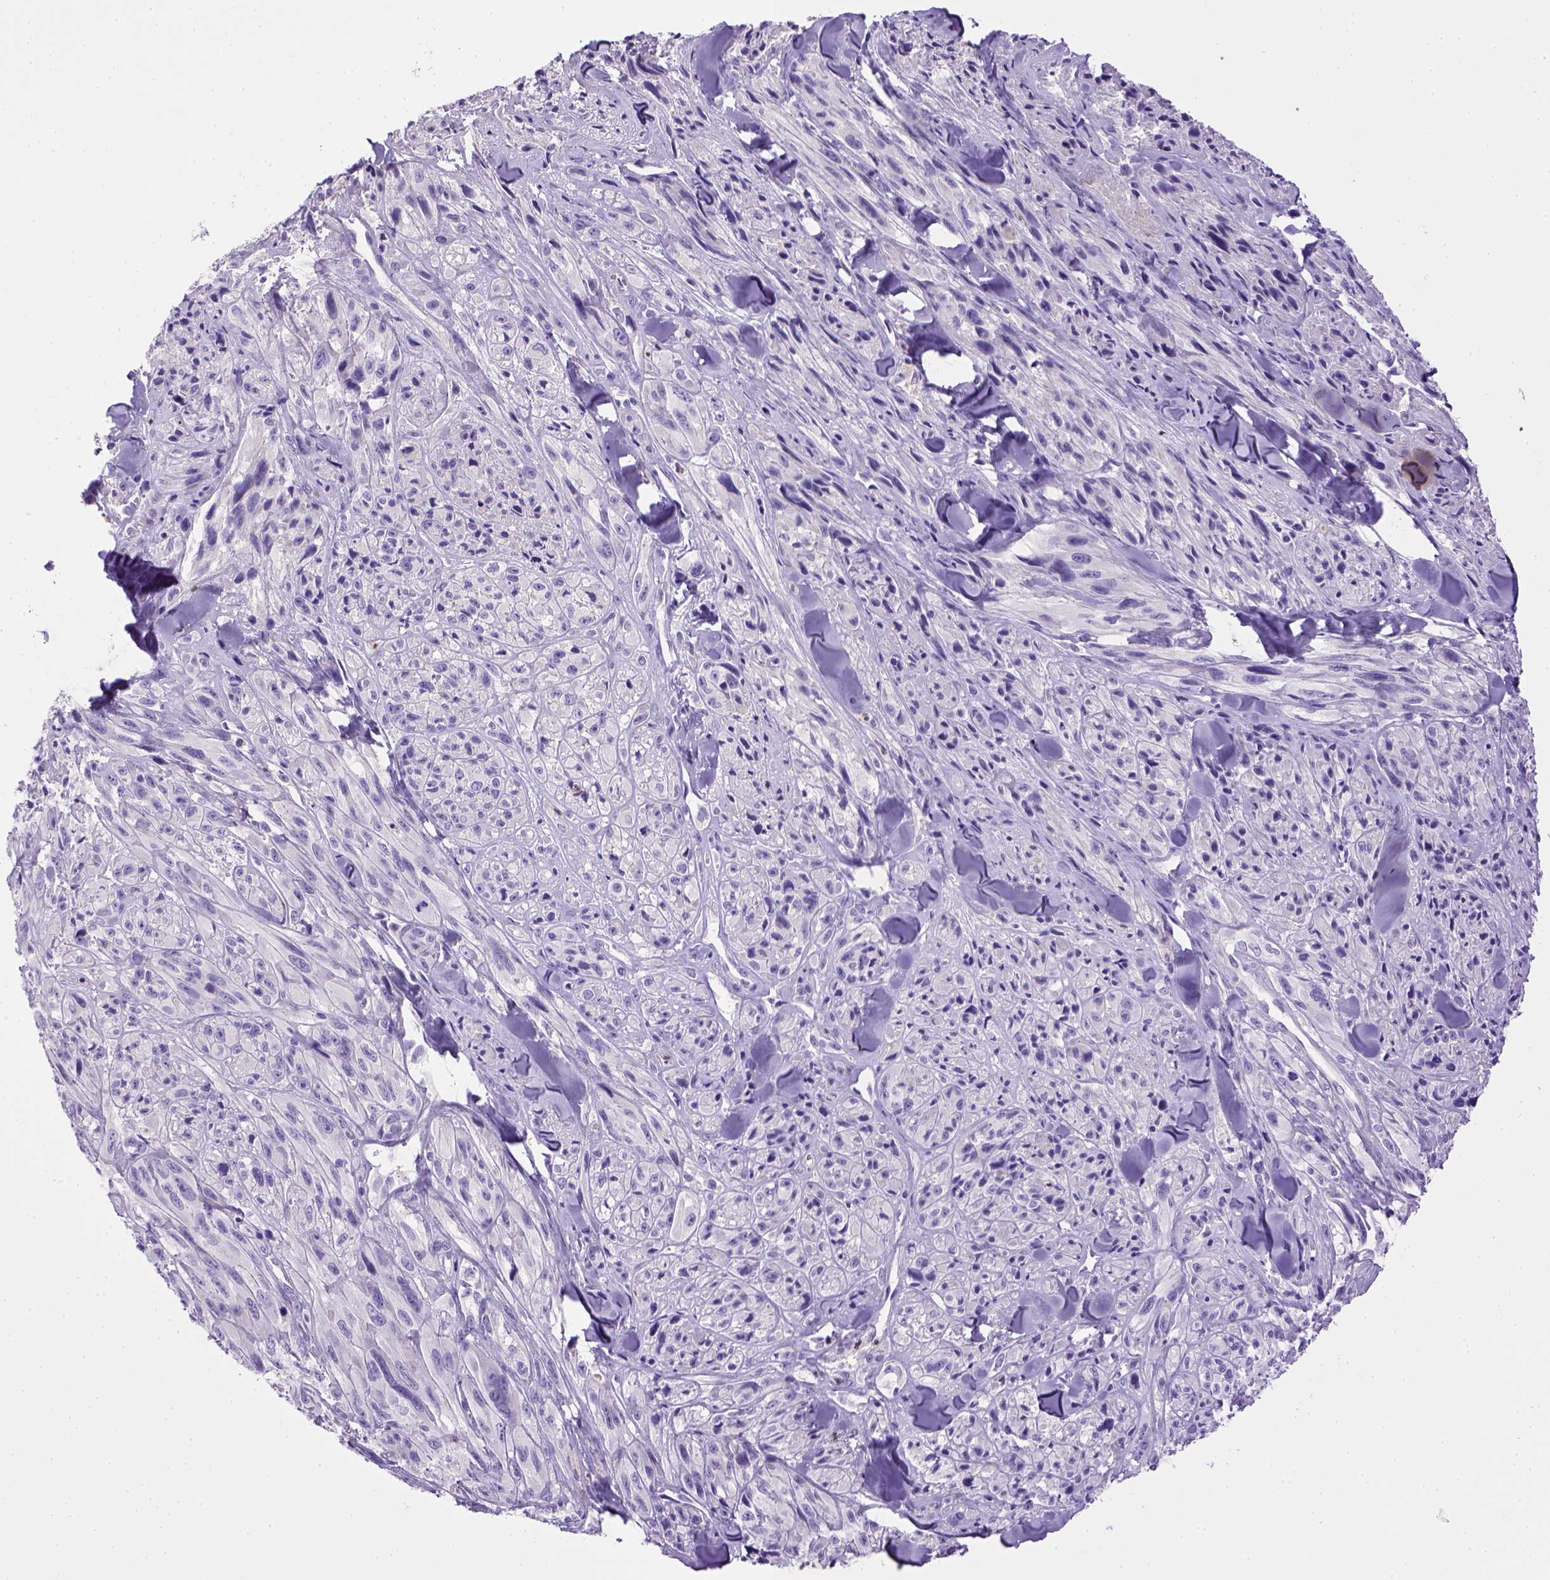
{"staining": {"intensity": "negative", "quantity": "none", "location": "none"}, "tissue": "melanoma", "cell_type": "Tumor cells", "image_type": "cancer", "snomed": [{"axis": "morphology", "description": "Malignant melanoma, NOS"}, {"axis": "topography", "description": "Skin"}], "caption": "DAB immunohistochemical staining of human malignant melanoma displays no significant positivity in tumor cells.", "gene": "BAAT", "patient": {"sex": "male", "age": 67}}